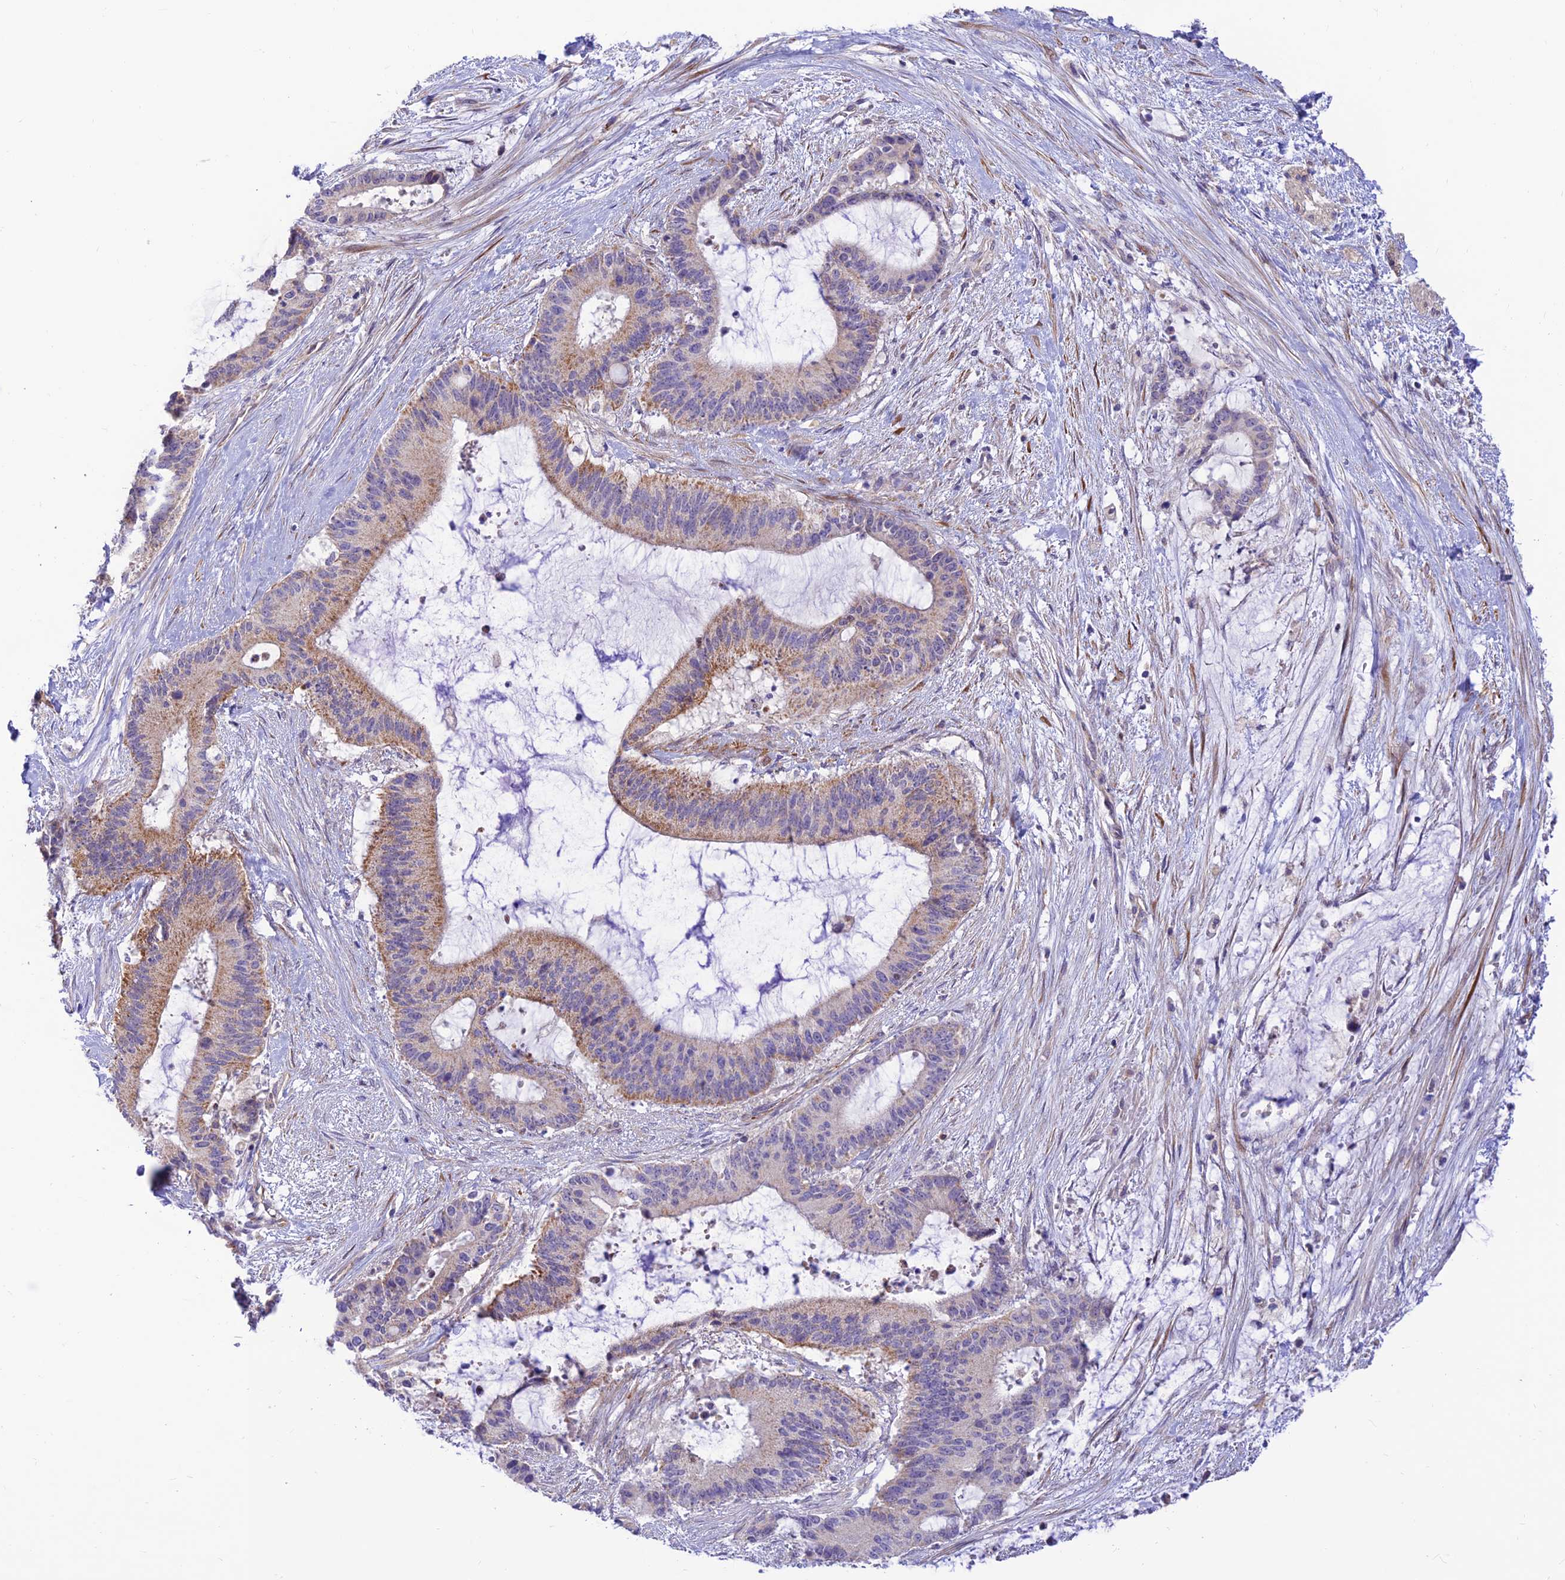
{"staining": {"intensity": "moderate", "quantity": "<25%", "location": "cytoplasmic/membranous"}, "tissue": "liver cancer", "cell_type": "Tumor cells", "image_type": "cancer", "snomed": [{"axis": "morphology", "description": "Normal tissue, NOS"}, {"axis": "morphology", "description": "Cholangiocarcinoma"}, {"axis": "topography", "description": "Liver"}, {"axis": "topography", "description": "Peripheral nerve tissue"}], "caption": "Liver cancer stained for a protein (brown) reveals moderate cytoplasmic/membranous positive positivity in approximately <25% of tumor cells.", "gene": "FAM186B", "patient": {"sex": "female", "age": 73}}